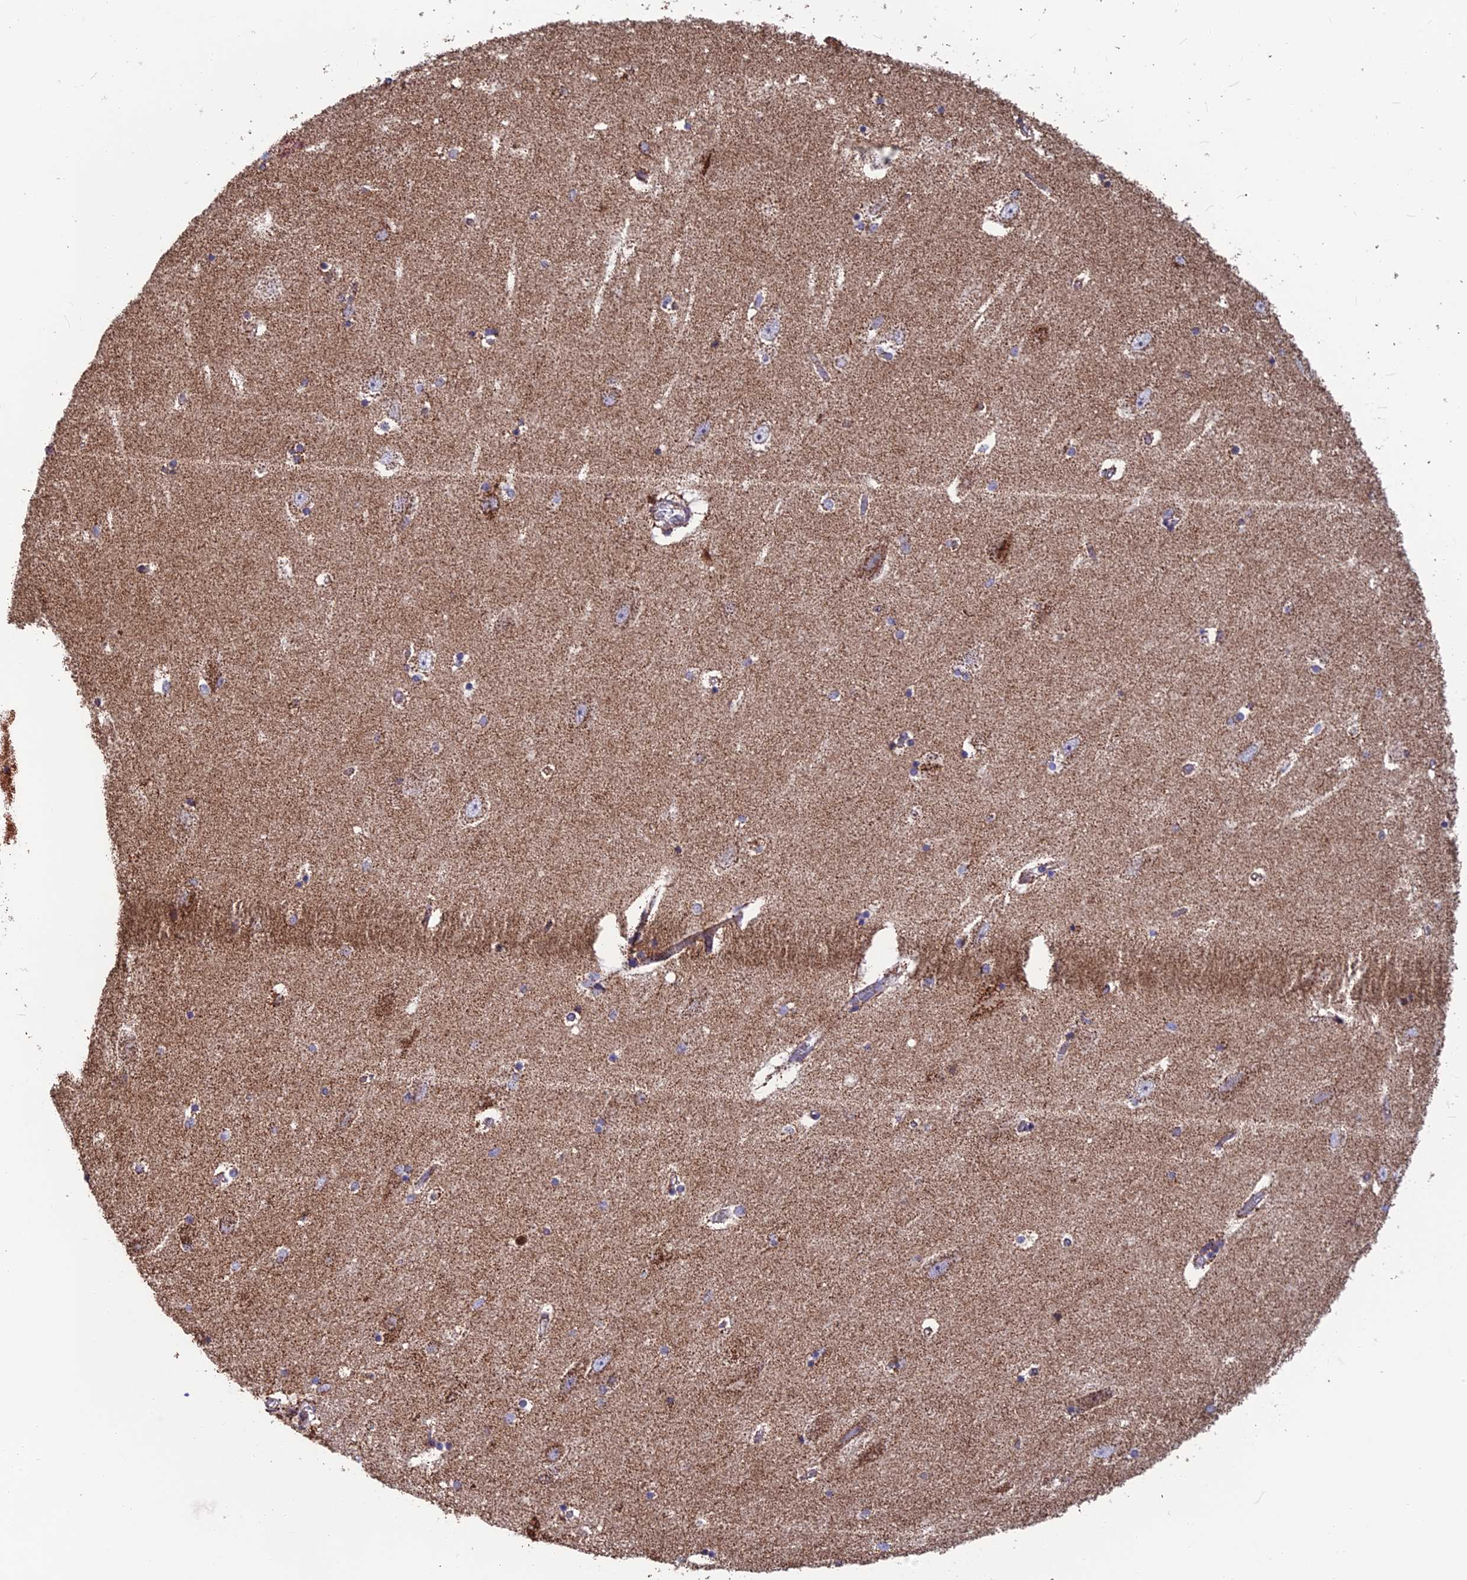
{"staining": {"intensity": "moderate", "quantity": "<25%", "location": "cytoplasmic/membranous"}, "tissue": "hippocampus", "cell_type": "Glial cells", "image_type": "normal", "snomed": [{"axis": "morphology", "description": "Normal tissue, NOS"}, {"axis": "topography", "description": "Hippocampus"}], "caption": "IHC staining of unremarkable hippocampus, which exhibits low levels of moderate cytoplasmic/membranous positivity in about <25% of glial cells indicating moderate cytoplasmic/membranous protein expression. The staining was performed using DAB (3,3'-diaminobenzidine) (brown) for protein detection and nuclei were counterstained in hematoxylin (blue).", "gene": "CS", "patient": {"sex": "female", "age": 54}}